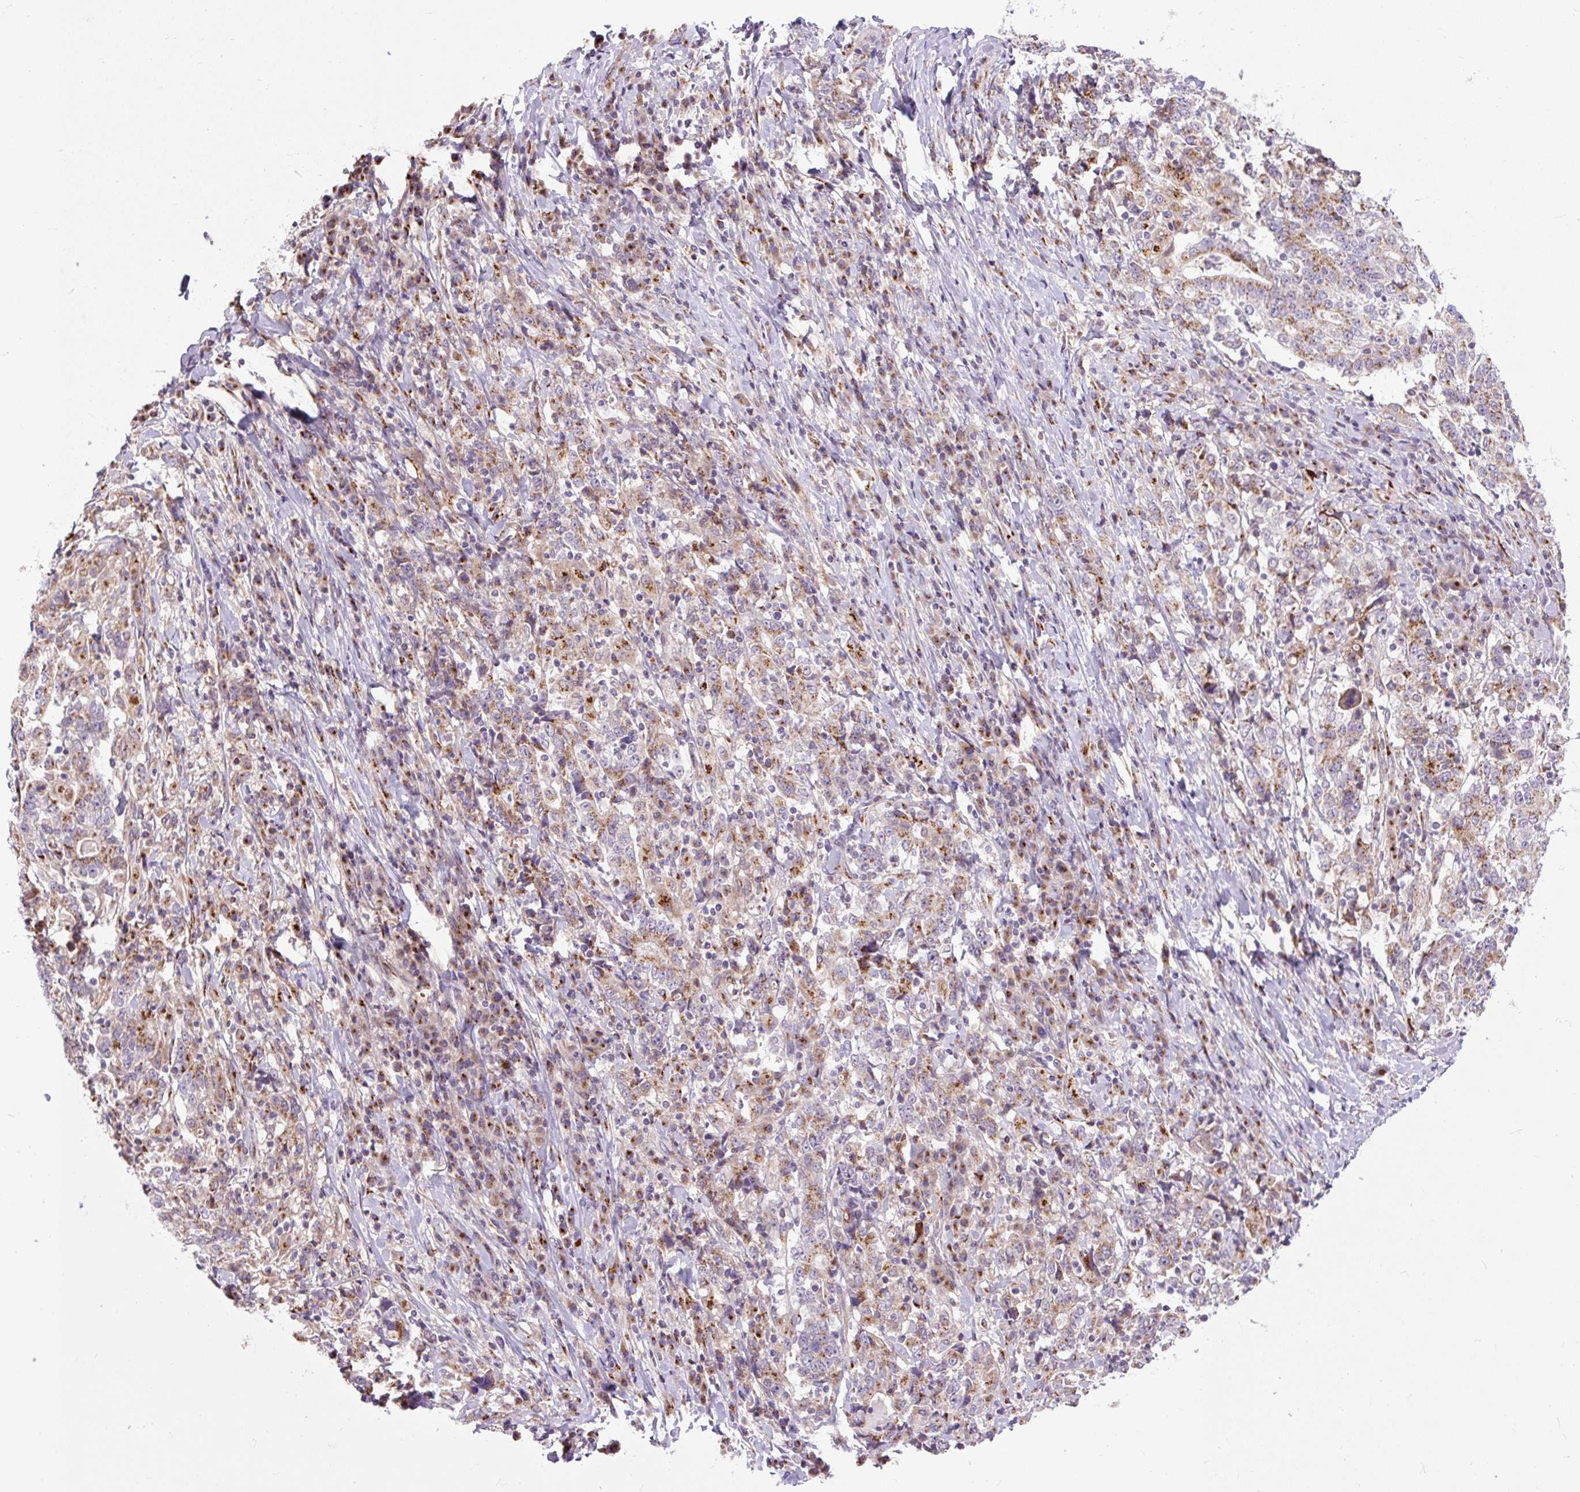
{"staining": {"intensity": "moderate", "quantity": "25%-75%", "location": "cytoplasmic/membranous"}, "tissue": "stomach cancer", "cell_type": "Tumor cells", "image_type": "cancer", "snomed": [{"axis": "morphology", "description": "Normal tissue, NOS"}, {"axis": "morphology", "description": "Adenocarcinoma, NOS"}, {"axis": "topography", "description": "Stomach, upper"}, {"axis": "topography", "description": "Stomach"}], "caption": "Protein expression analysis of stomach cancer exhibits moderate cytoplasmic/membranous staining in approximately 25%-75% of tumor cells.", "gene": "MSMP", "patient": {"sex": "male", "age": 59}}